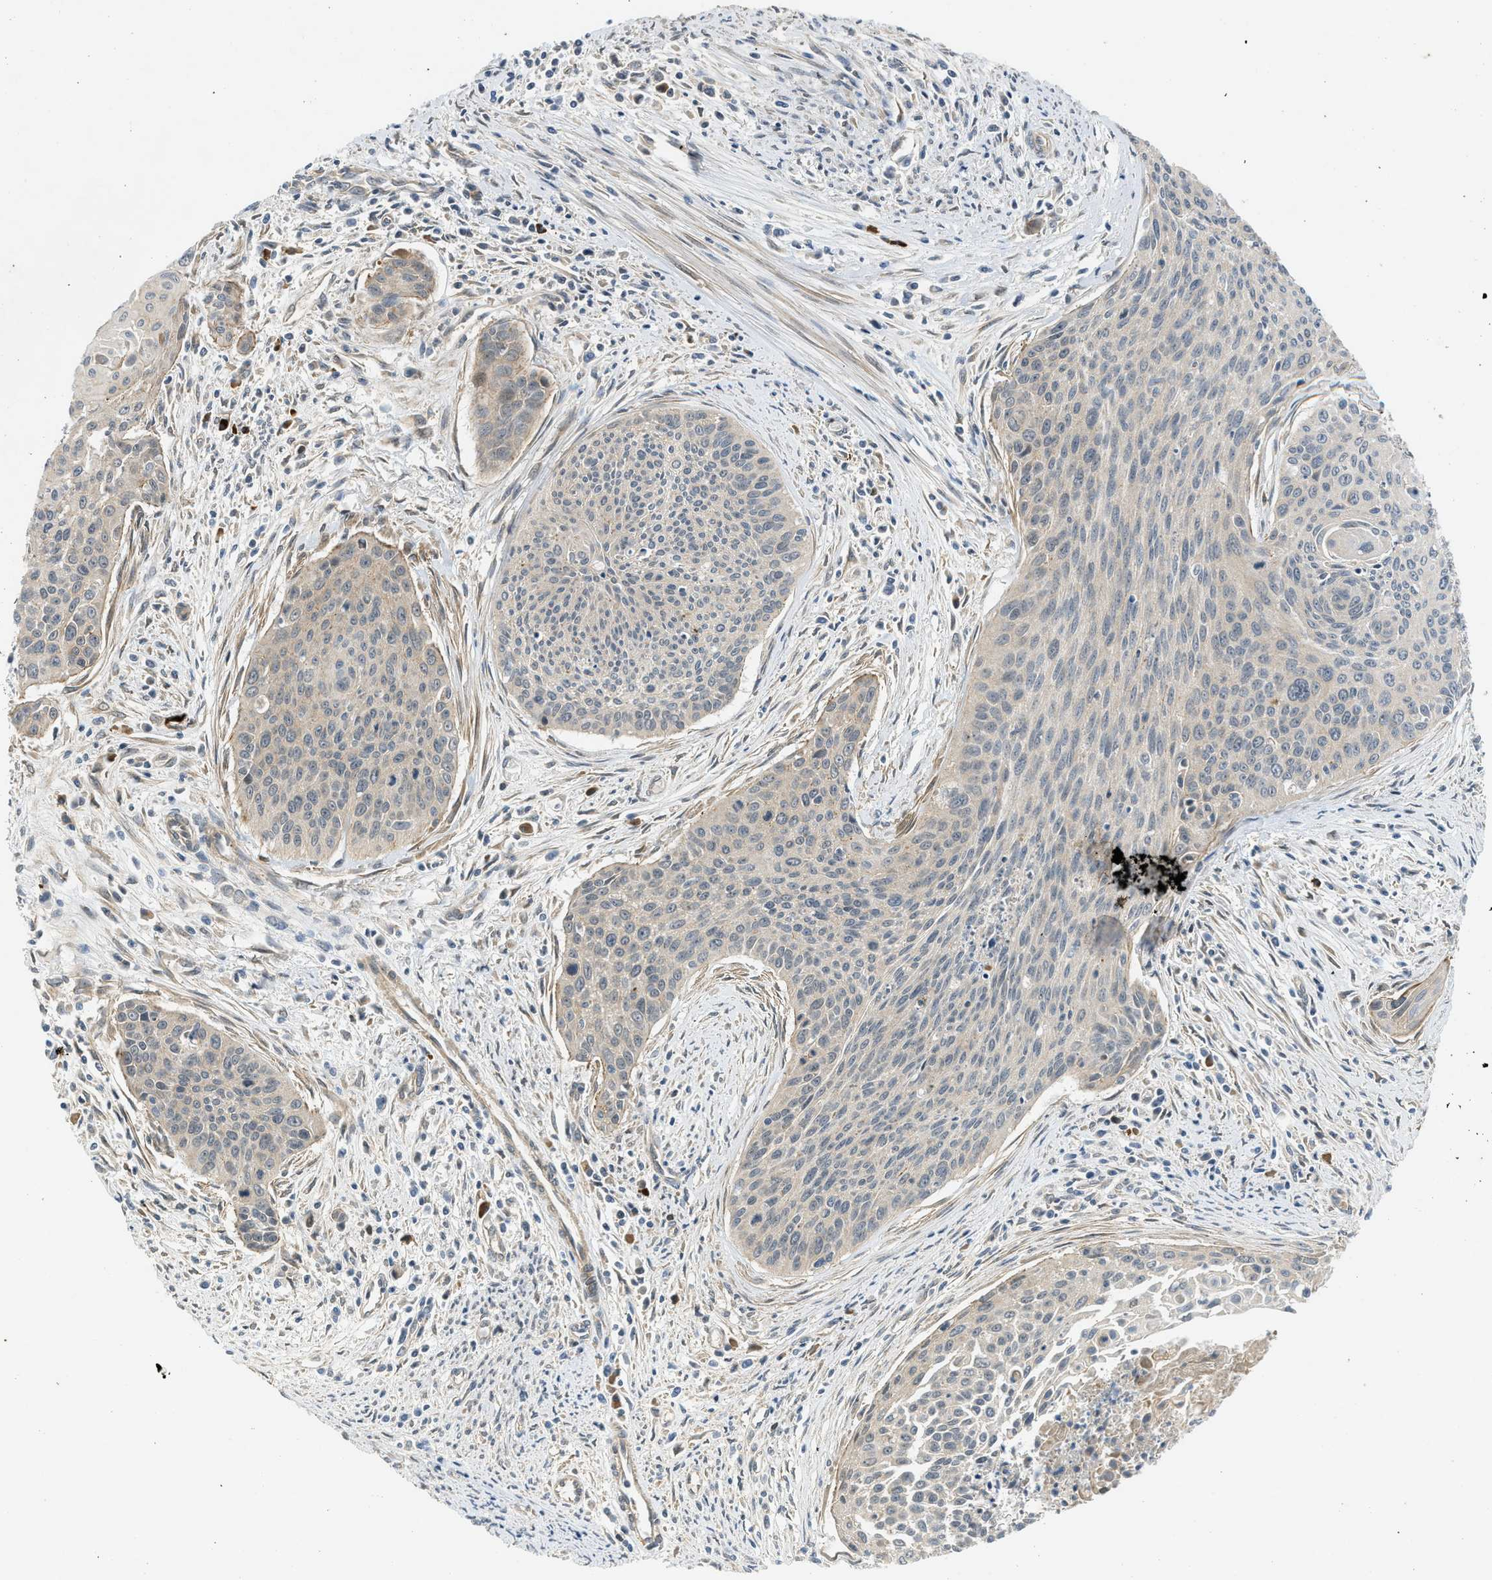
{"staining": {"intensity": "weak", "quantity": ">75%", "location": "cytoplasmic/membranous"}, "tissue": "cervical cancer", "cell_type": "Tumor cells", "image_type": "cancer", "snomed": [{"axis": "morphology", "description": "Squamous cell carcinoma, NOS"}, {"axis": "topography", "description": "Cervix"}], "caption": "Weak cytoplasmic/membranous protein staining is seen in about >75% of tumor cells in cervical cancer. The staining was performed using DAB (3,3'-diaminobenzidine) to visualize the protein expression in brown, while the nuclei were stained in blue with hematoxylin (Magnification: 20x).", "gene": "ADCY8", "patient": {"sex": "female", "age": 55}}